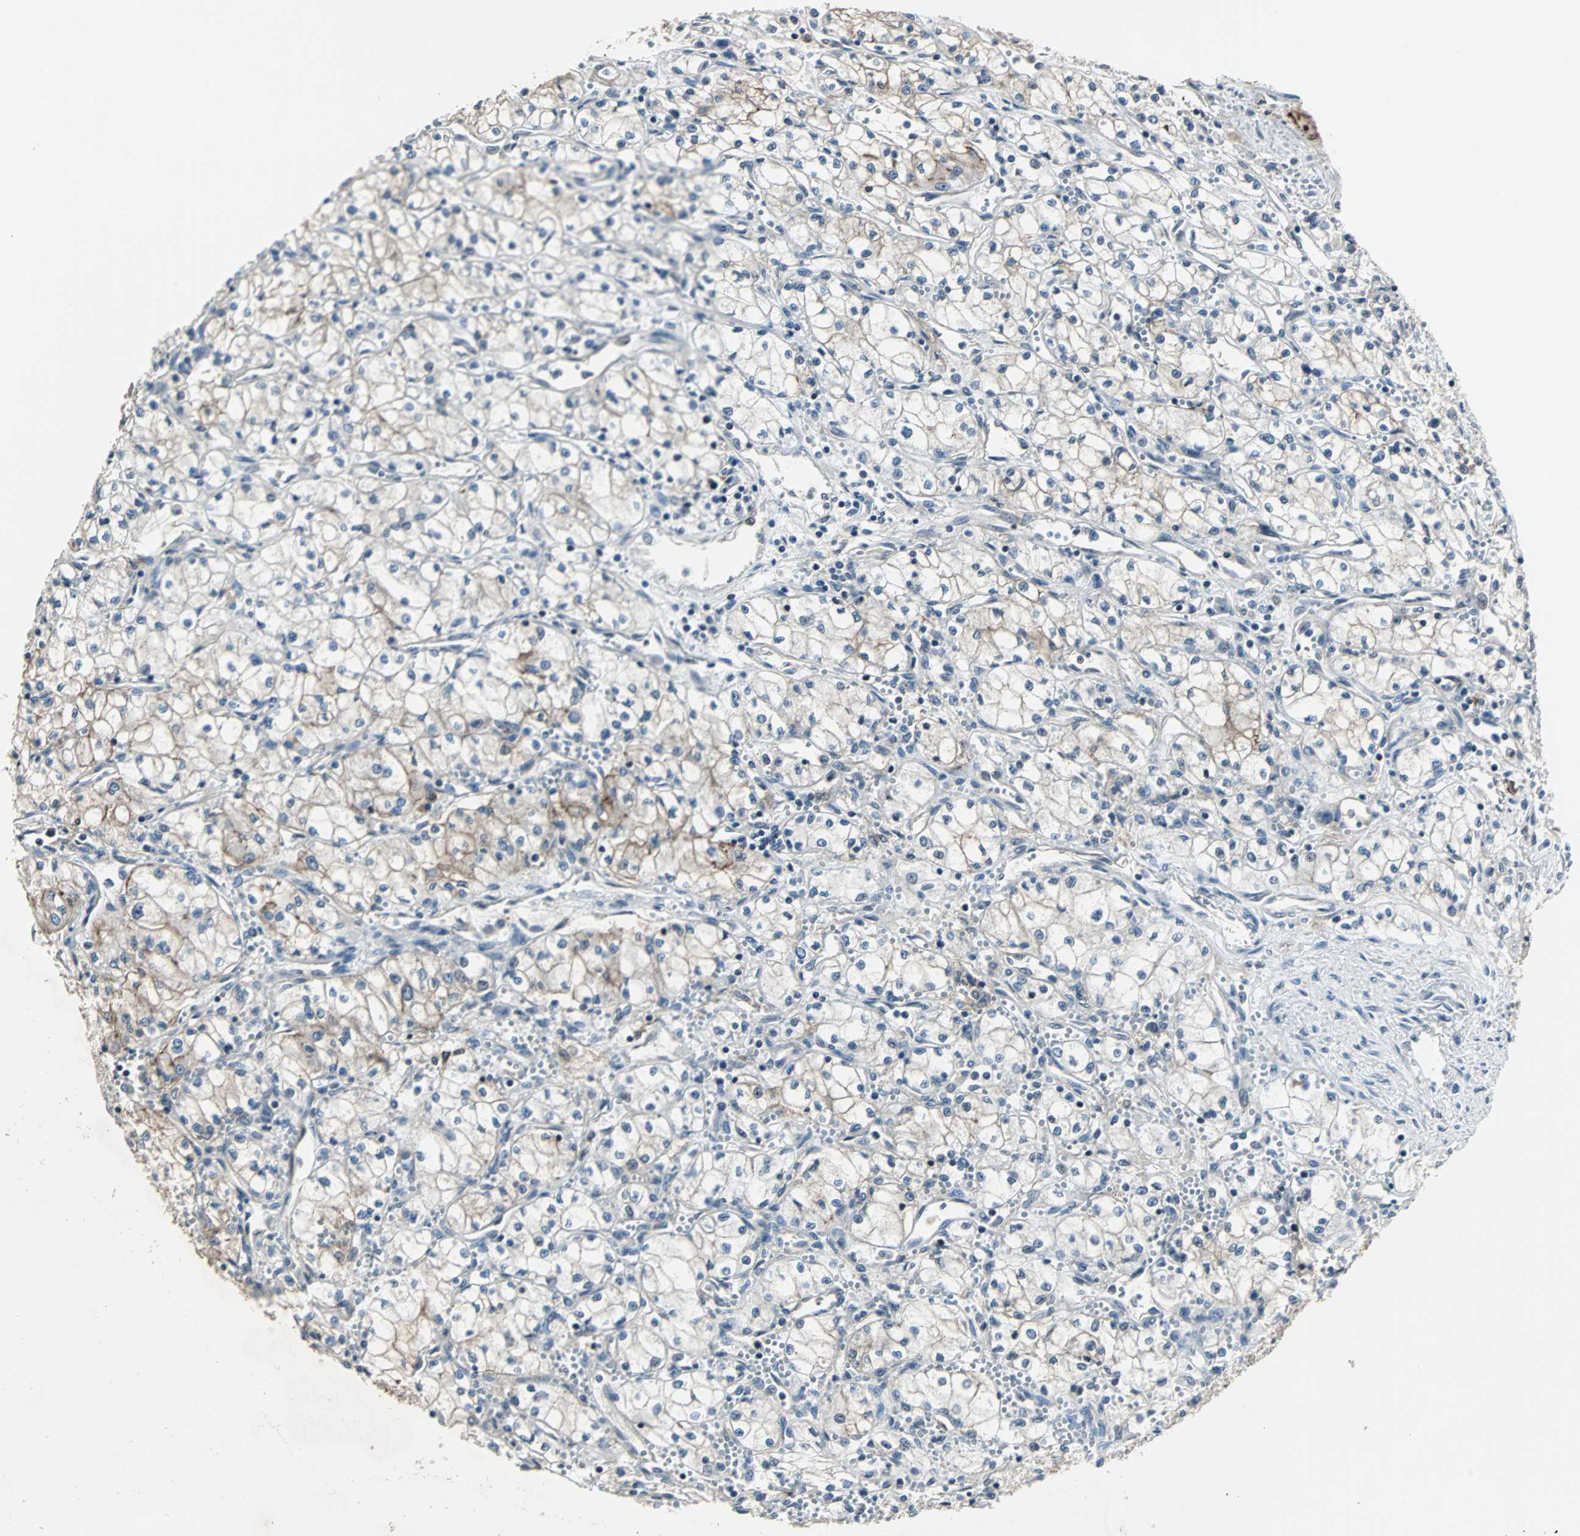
{"staining": {"intensity": "negative", "quantity": "none", "location": "none"}, "tissue": "renal cancer", "cell_type": "Tumor cells", "image_type": "cancer", "snomed": [{"axis": "morphology", "description": "Normal tissue, NOS"}, {"axis": "morphology", "description": "Adenocarcinoma, NOS"}, {"axis": "topography", "description": "Kidney"}], "caption": "Renal cancer (adenocarcinoma) was stained to show a protein in brown. There is no significant positivity in tumor cells.", "gene": "MKX", "patient": {"sex": "male", "age": 59}}